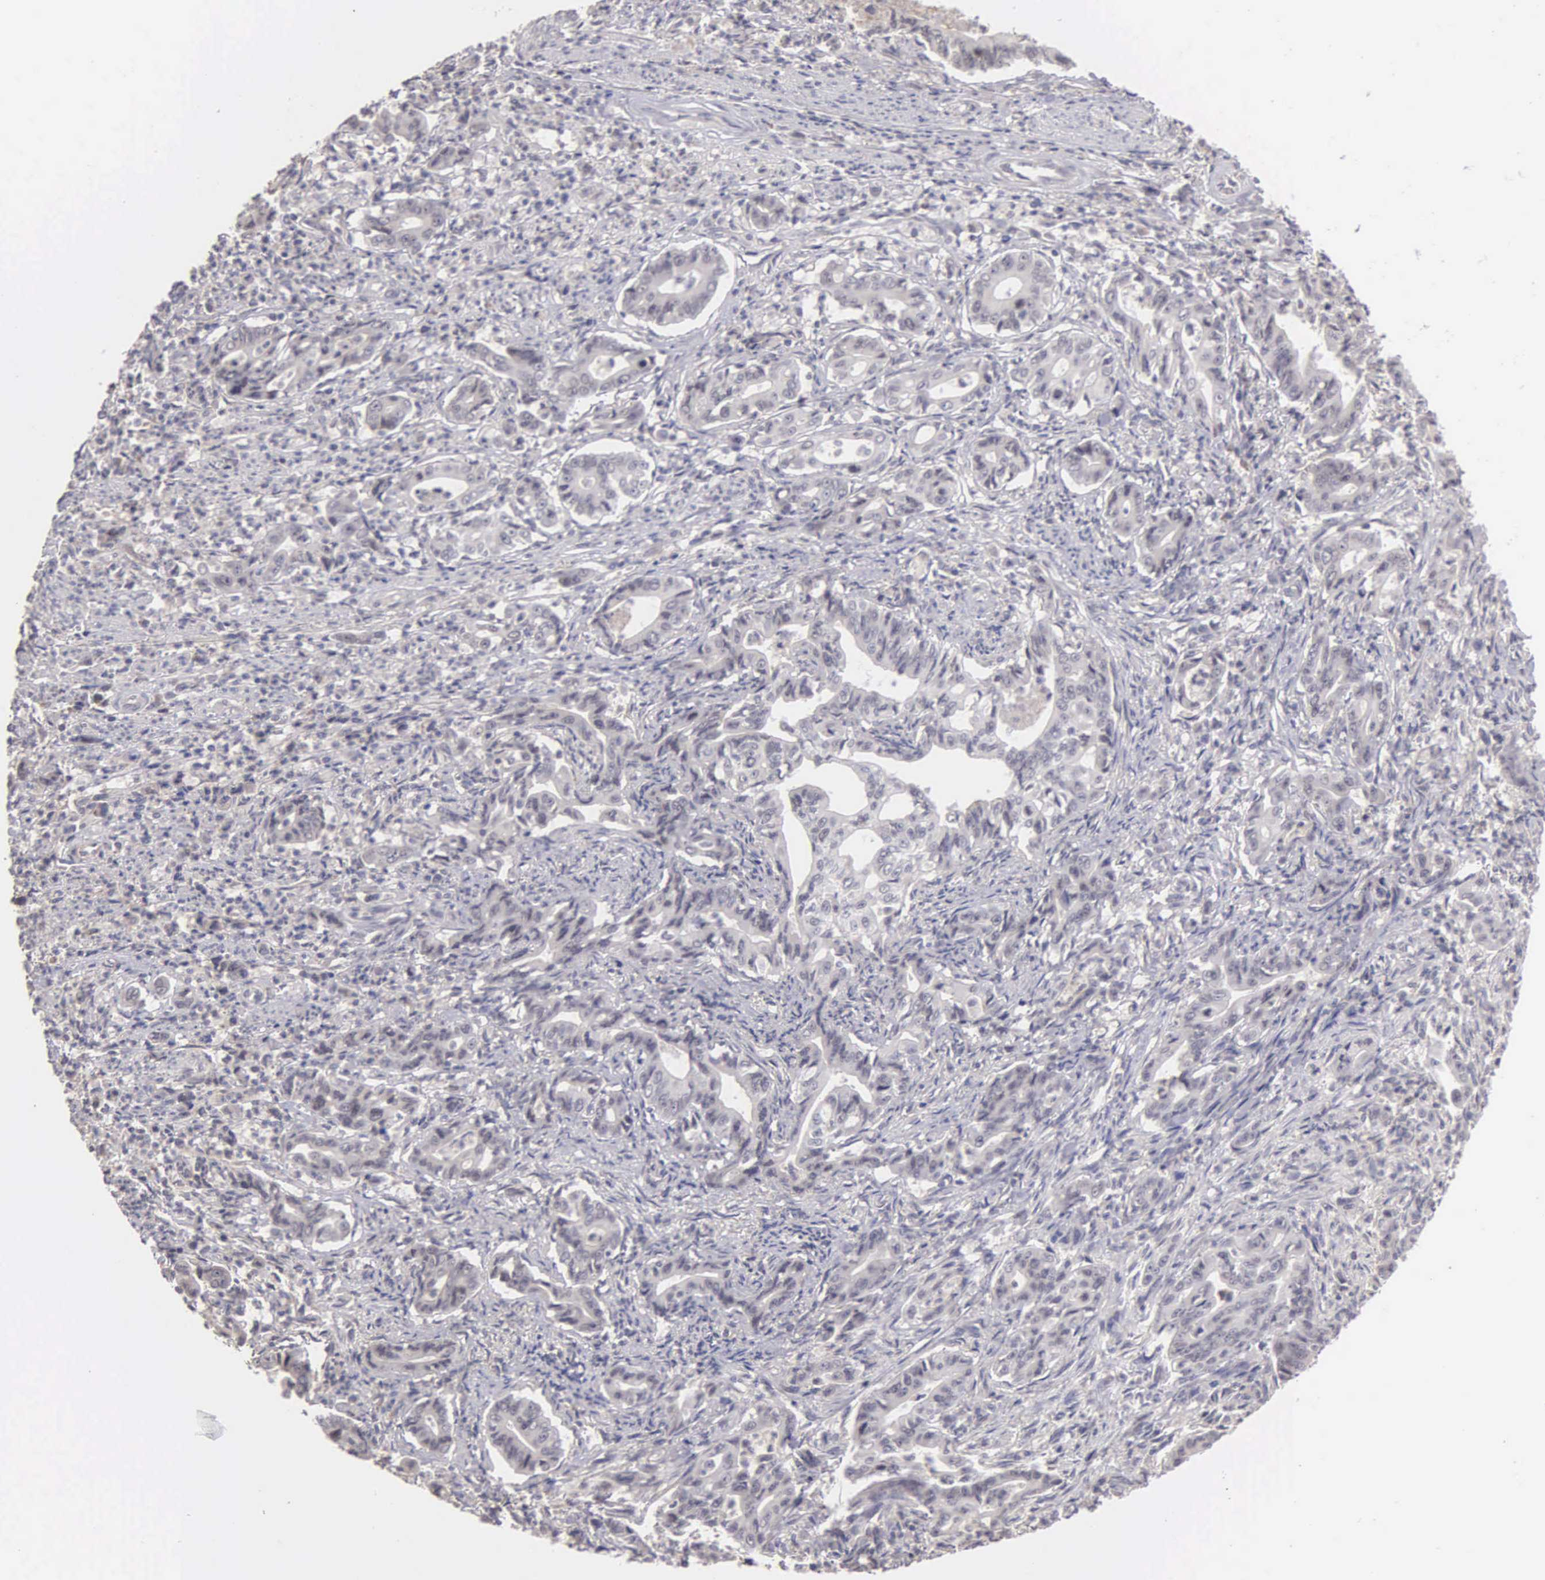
{"staining": {"intensity": "negative", "quantity": "none", "location": "none"}, "tissue": "stomach cancer", "cell_type": "Tumor cells", "image_type": "cancer", "snomed": [{"axis": "morphology", "description": "Adenocarcinoma, NOS"}, {"axis": "topography", "description": "Stomach"}], "caption": "The micrograph exhibits no staining of tumor cells in adenocarcinoma (stomach). The staining is performed using DAB (3,3'-diaminobenzidine) brown chromogen with nuclei counter-stained in using hematoxylin.", "gene": "BRD1", "patient": {"sex": "female", "age": 76}}